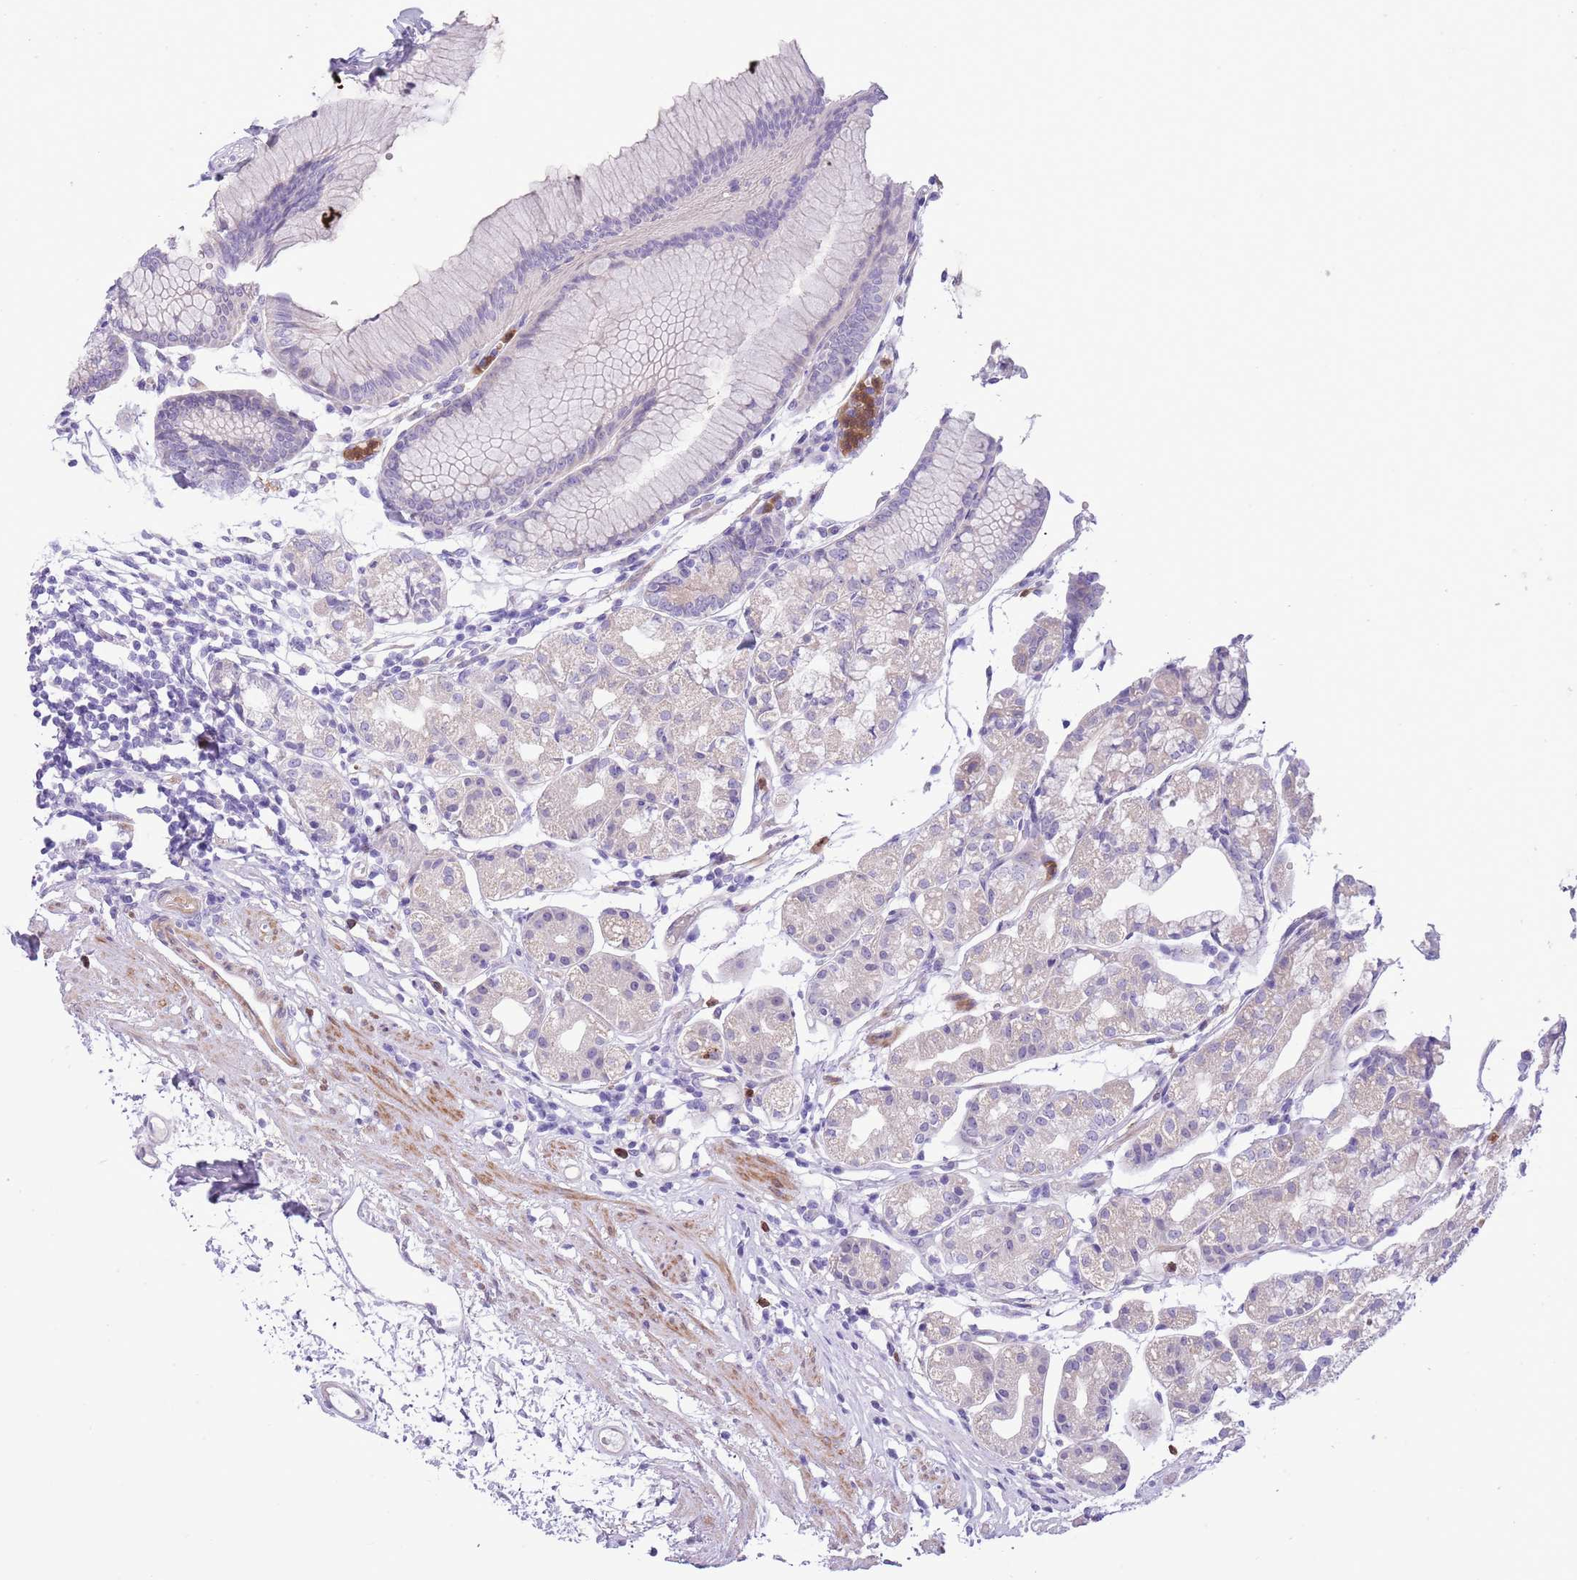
{"staining": {"intensity": "negative", "quantity": "none", "location": "none"}, "tissue": "stomach", "cell_type": "Glandular cells", "image_type": "normal", "snomed": [{"axis": "morphology", "description": "Normal tissue, NOS"}, {"axis": "topography", "description": "Stomach"}], "caption": "The image reveals no significant positivity in glandular cells of stomach.", "gene": "OR6M1", "patient": {"sex": "female", "age": 57}}